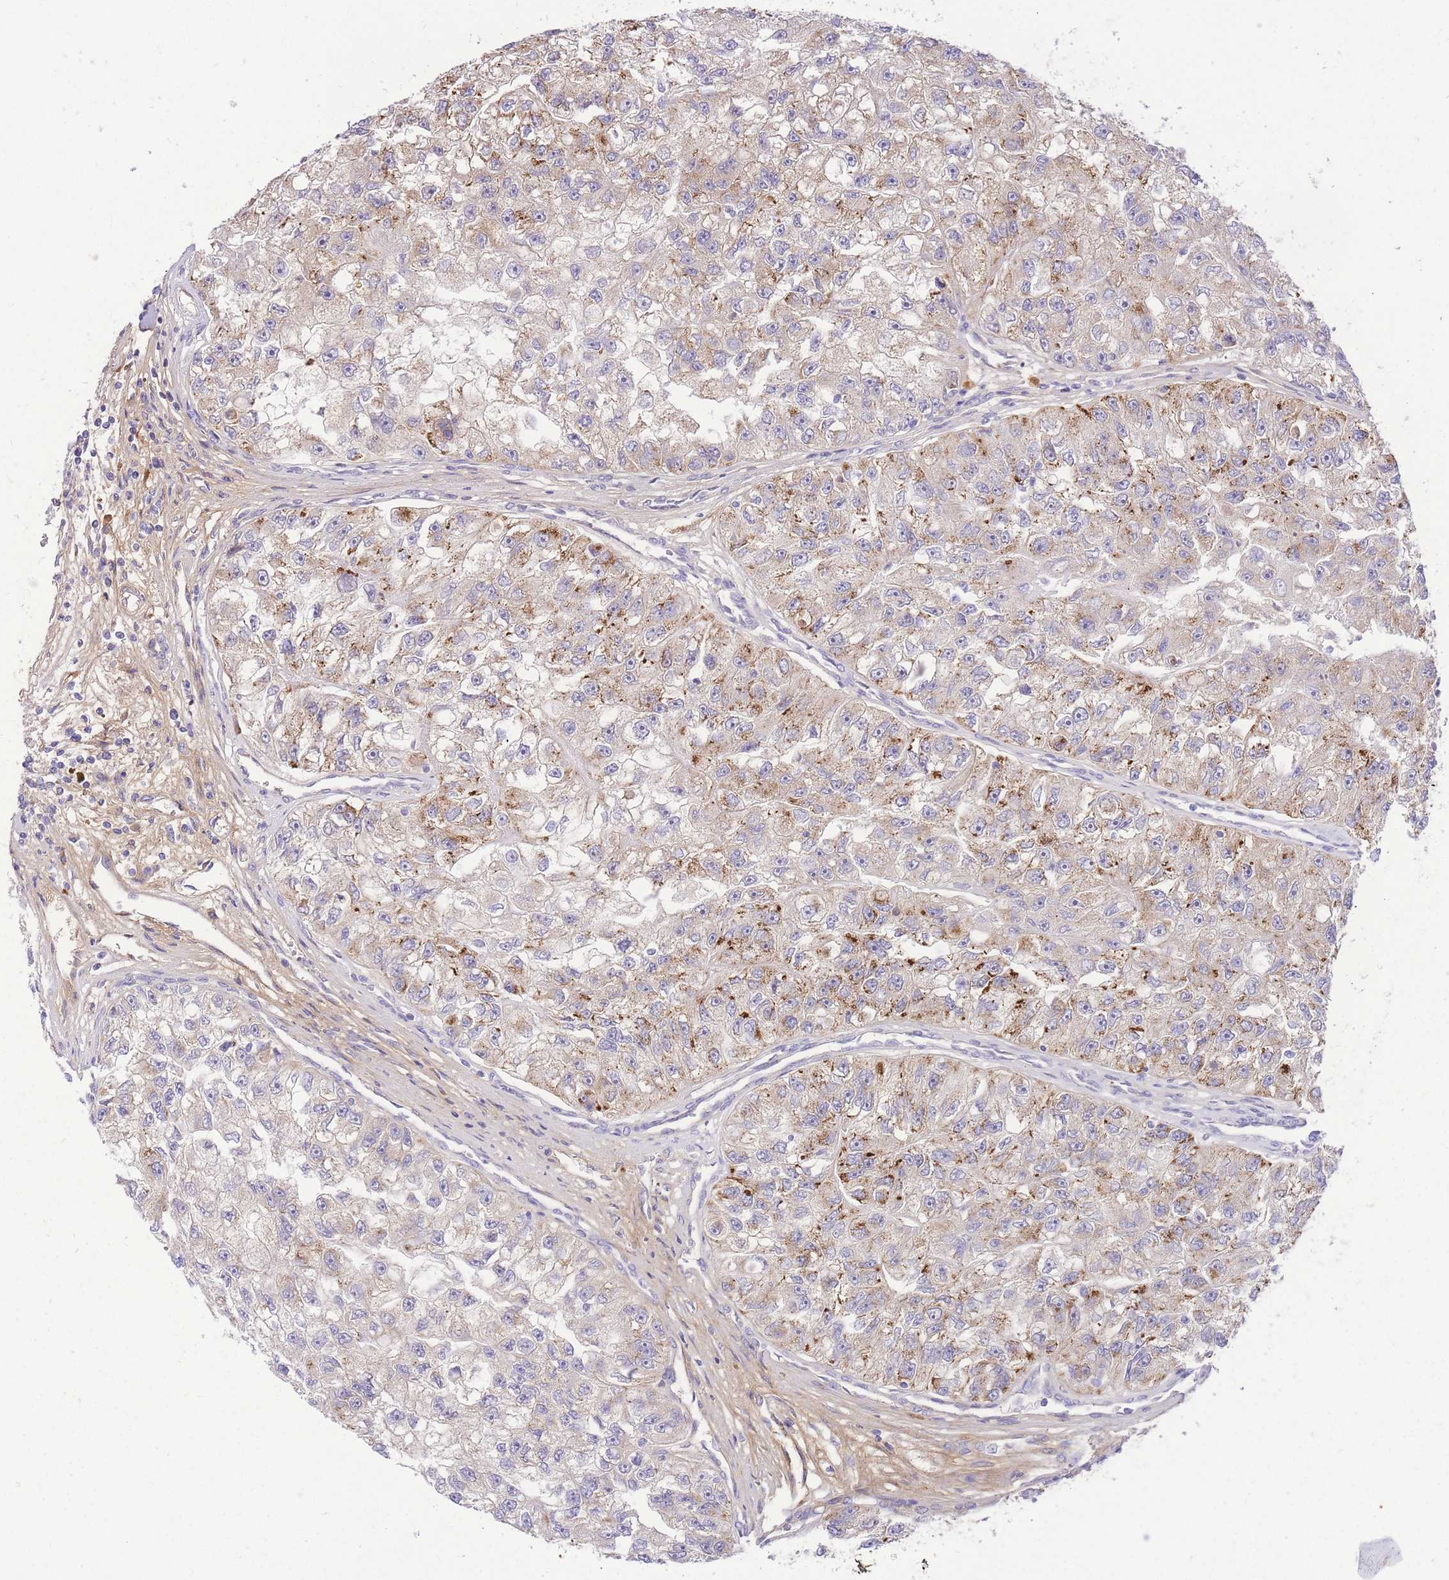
{"staining": {"intensity": "moderate", "quantity": "25%-75%", "location": "cytoplasmic/membranous"}, "tissue": "renal cancer", "cell_type": "Tumor cells", "image_type": "cancer", "snomed": [{"axis": "morphology", "description": "Adenocarcinoma, NOS"}, {"axis": "topography", "description": "Kidney"}], "caption": "Moderate cytoplasmic/membranous positivity is identified in about 25%-75% of tumor cells in adenocarcinoma (renal).", "gene": "LIPH", "patient": {"sex": "male", "age": 63}}